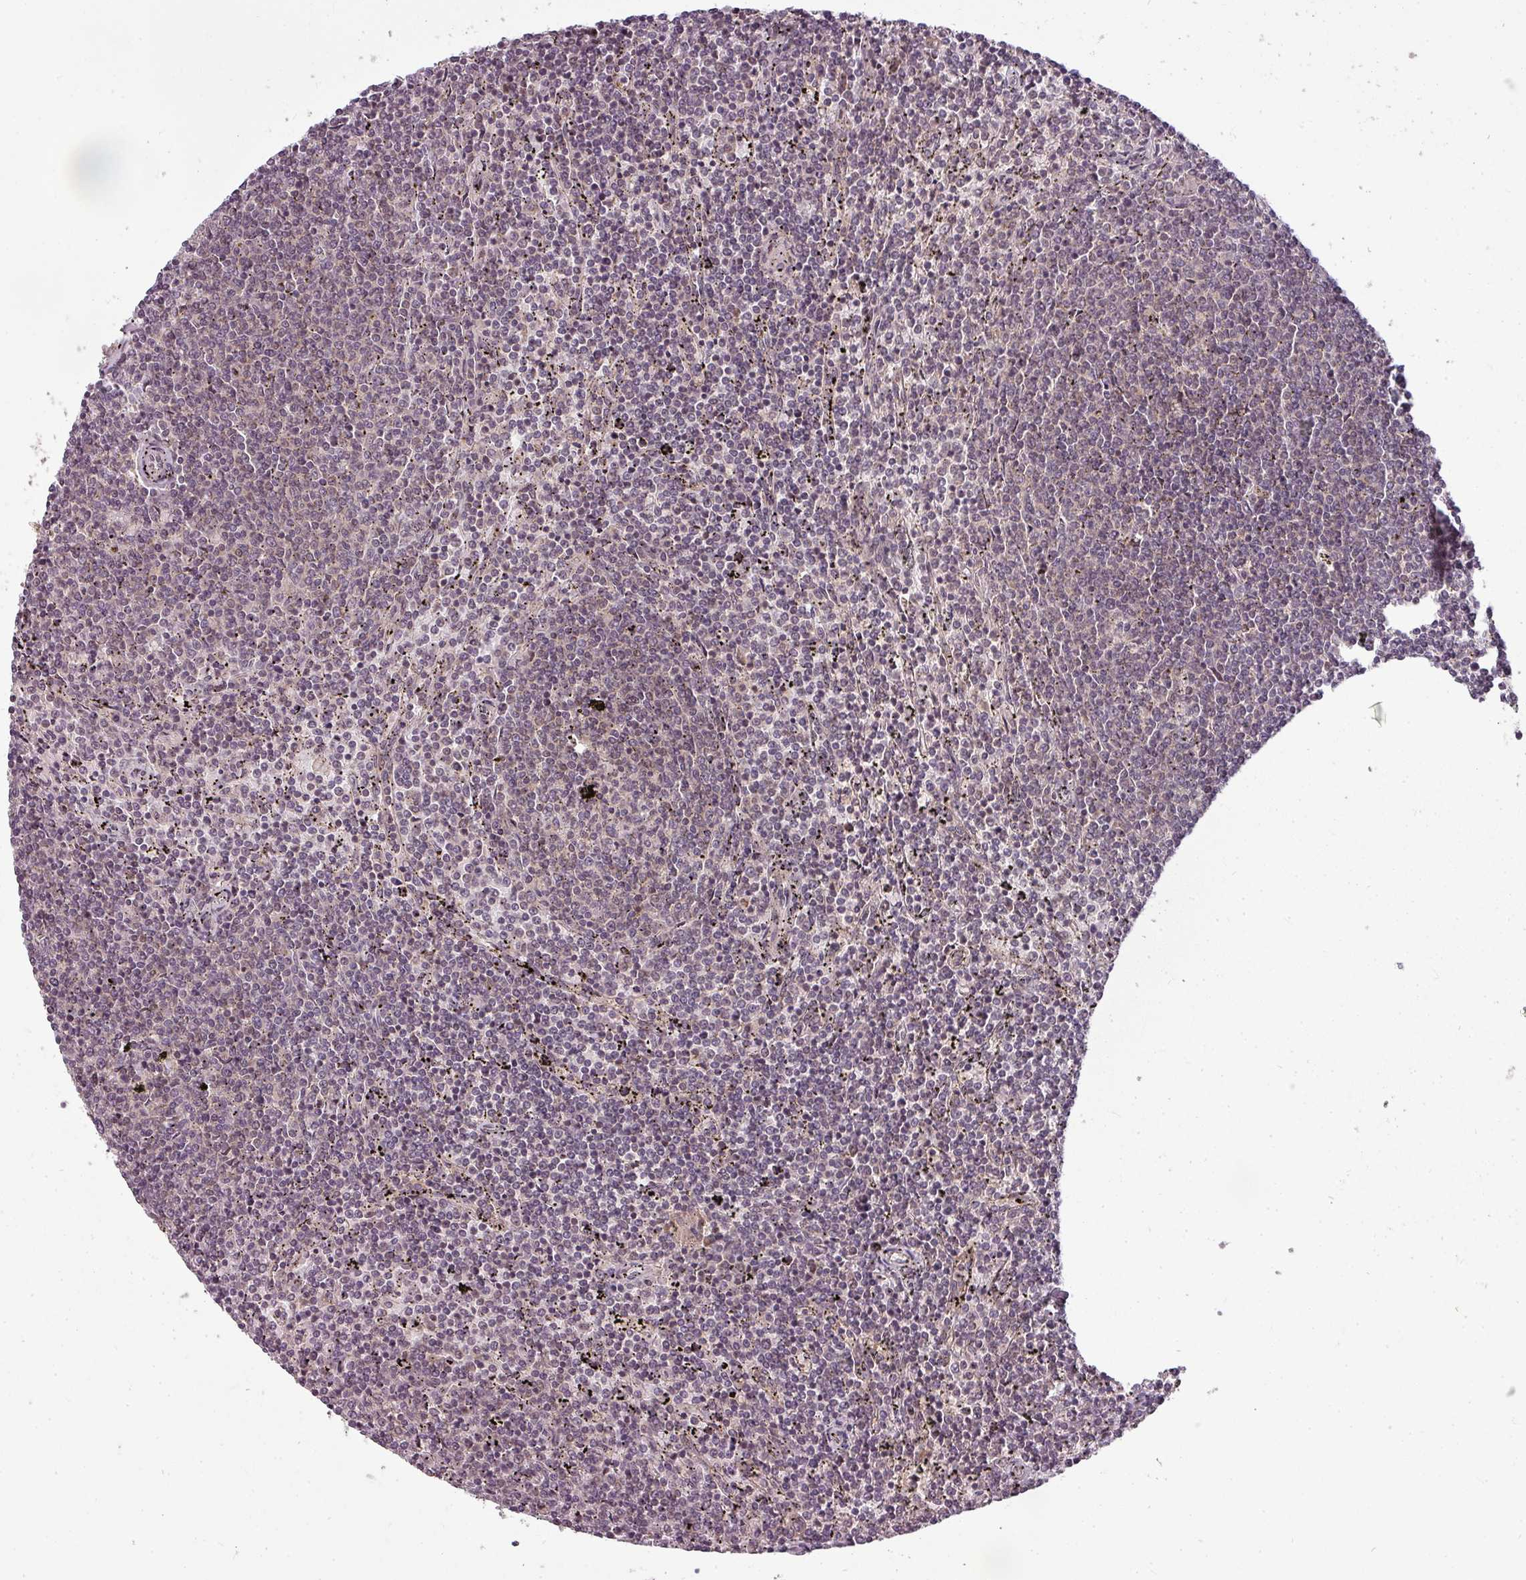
{"staining": {"intensity": "negative", "quantity": "none", "location": "none"}, "tissue": "lymphoma", "cell_type": "Tumor cells", "image_type": "cancer", "snomed": [{"axis": "morphology", "description": "Malignant lymphoma, non-Hodgkin's type, Low grade"}, {"axis": "topography", "description": "Spleen"}], "caption": "This is an immunohistochemistry (IHC) histopathology image of lymphoma. There is no positivity in tumor cells.", "gene": "CLIC1", "patient": {"sex": "female", "age": 50}}